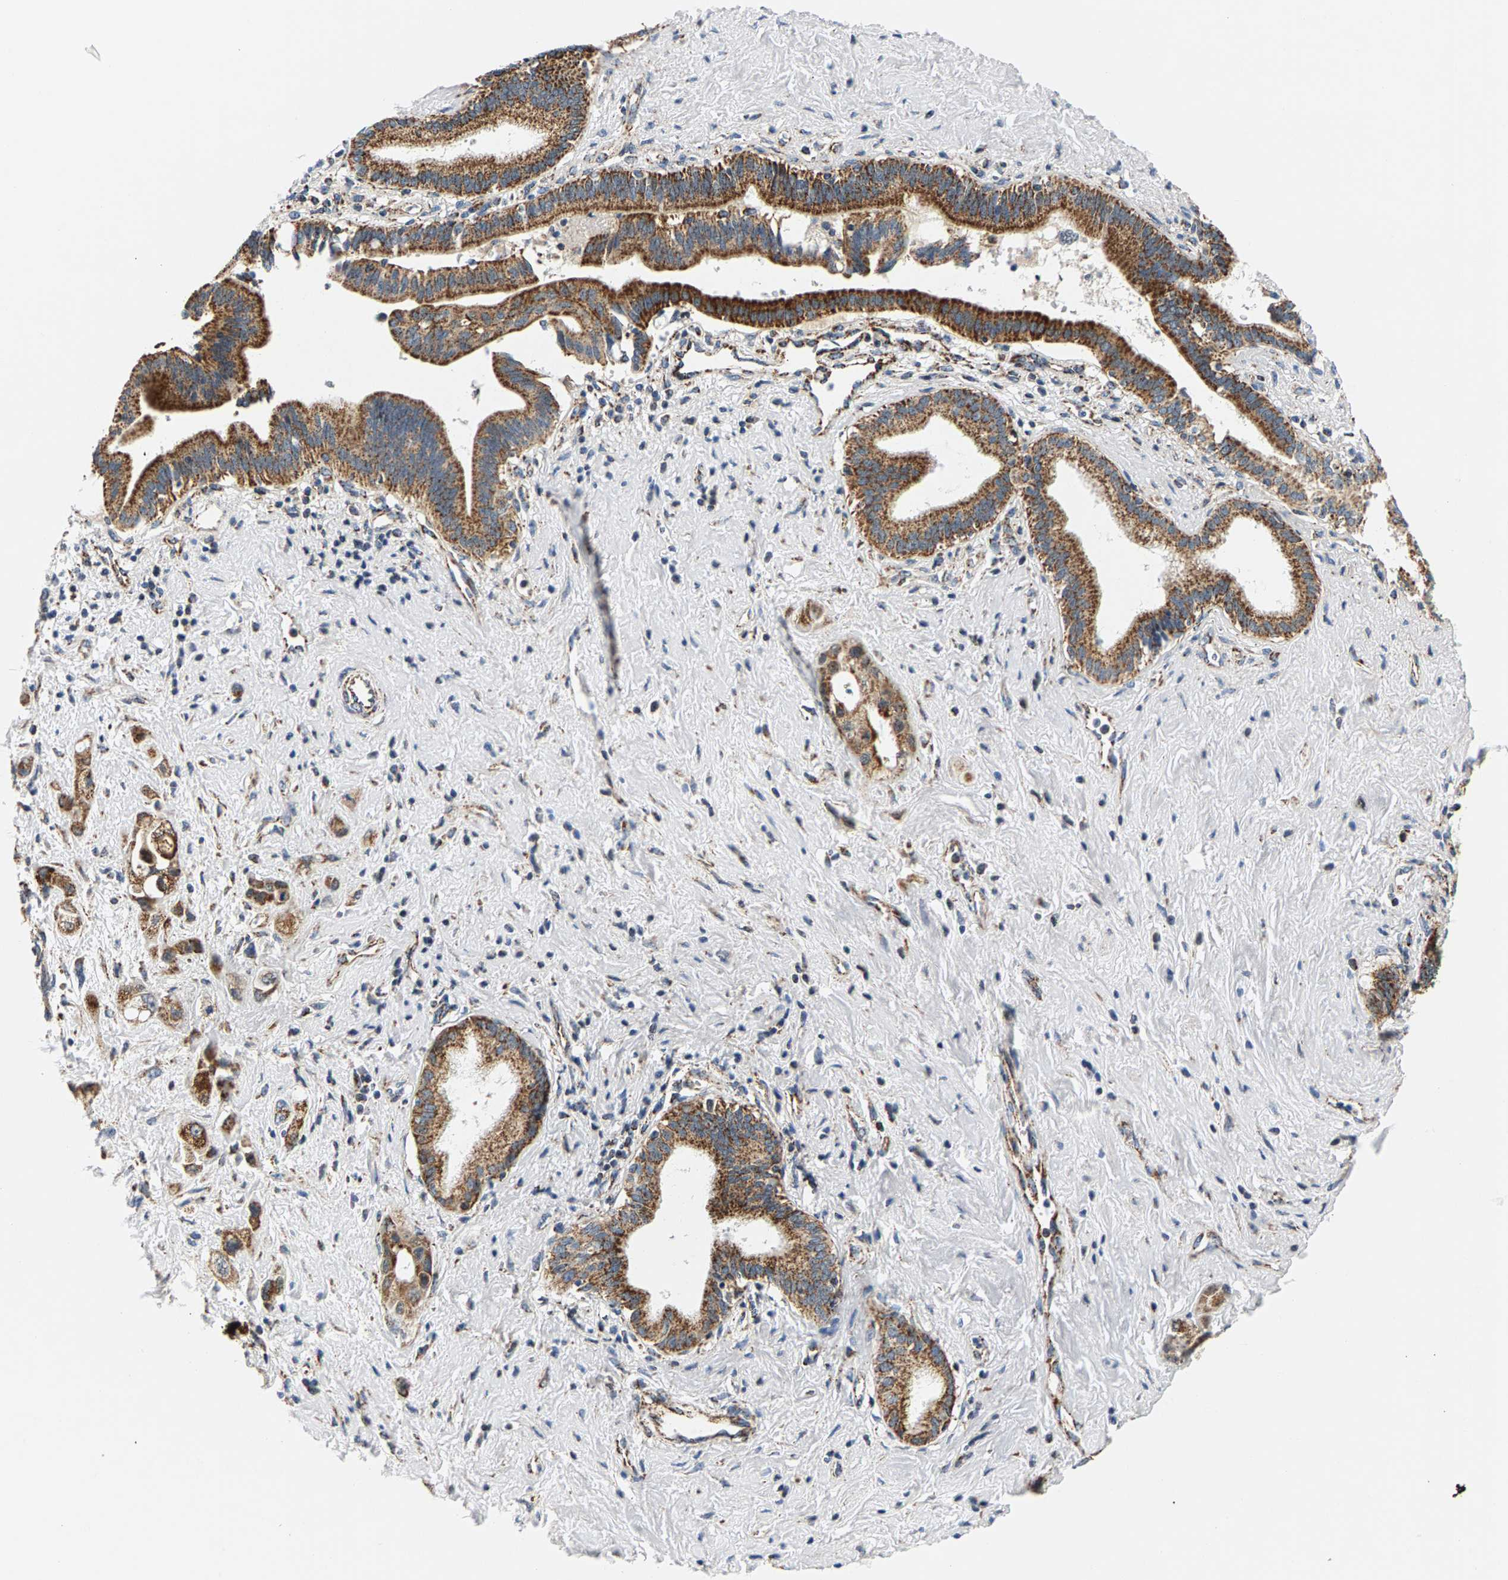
{"staining": {"intensity": "strong", "quantity": ">75%", "location": "cytoplasmic/membranous"}, "tissue": "pancreatic cancer", "cell_type": "Tumor cells", "image_type": "cancer", "snomed": [{"axis": "morphology", "description": "Adenocarcinoma, NOS"}, {"axis": "topography", "description": "Pancreas"}], "caption": "This micrograph displays adenocarcinoma (pancreatic) stained with immunohistochemistry (IHC) to label a protein in brown. The cytoplasmic/membranous of tumor cells show strong positivity for the protein. Nuclei are counter-stained blue.", "gene": "PDE1A", "patient": {"sex": "female", "age": 66}}